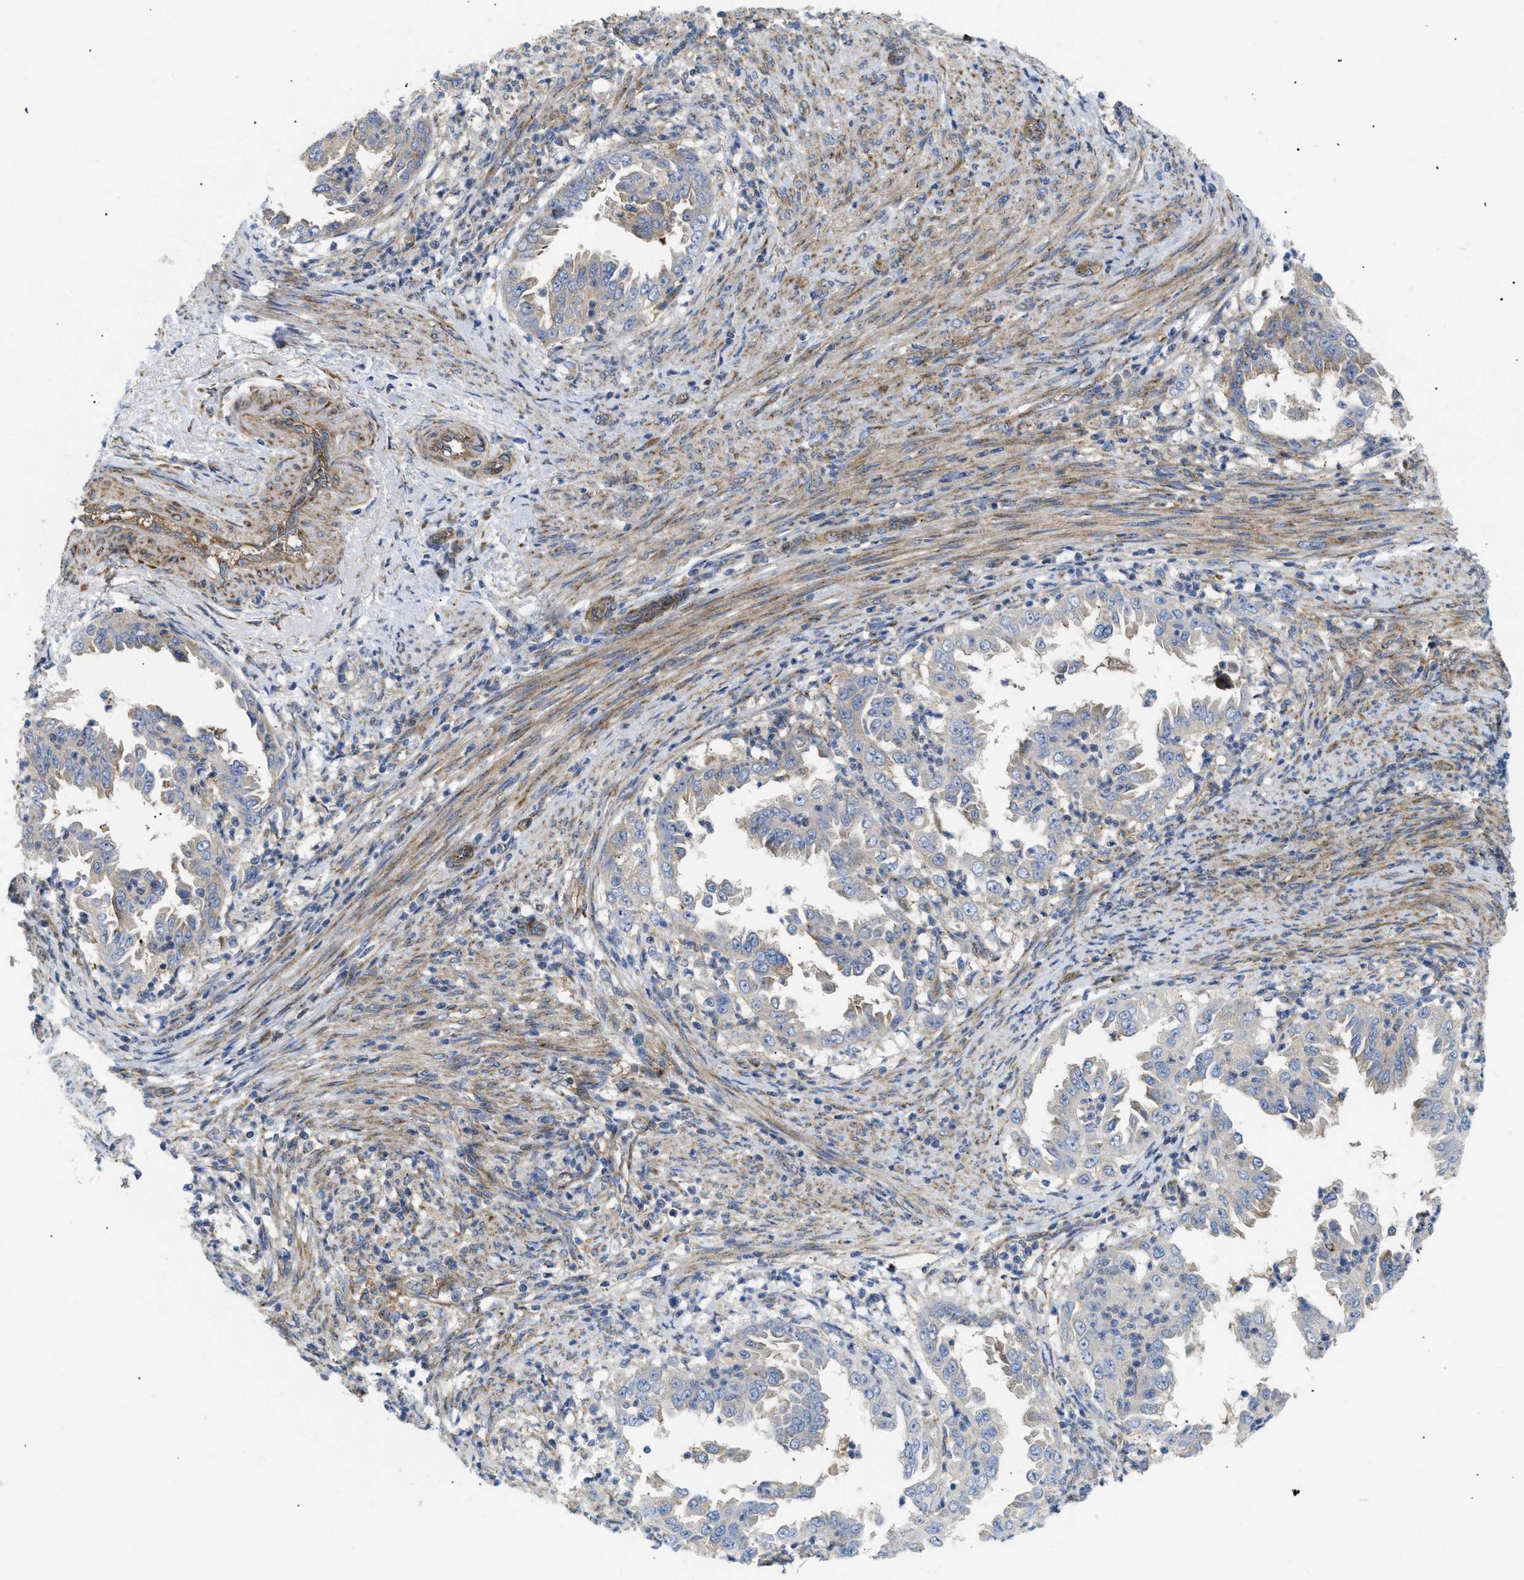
{"staining": {"intensity": "negative", "quantity": "none", "location": "none"}, "tissue": "endometrial cancer", "cell_type": "Tumor cells", "image_type": "cancer", "snomed": [{"axis": "morphology", "description": "Adenocarcinoma, NOS"}, {"axis": "topography", "description": "Endometrium"}], "caption": "This micrograph is of endometrial adenocarcinoma stained with immunohistochemistry (IHC) to label a protein in brown with the nuclei are counter-stained blue. There is no expression in tumor cells.", "gene": "DCTN4", "patient": {"sex": "female", "age": 85}}